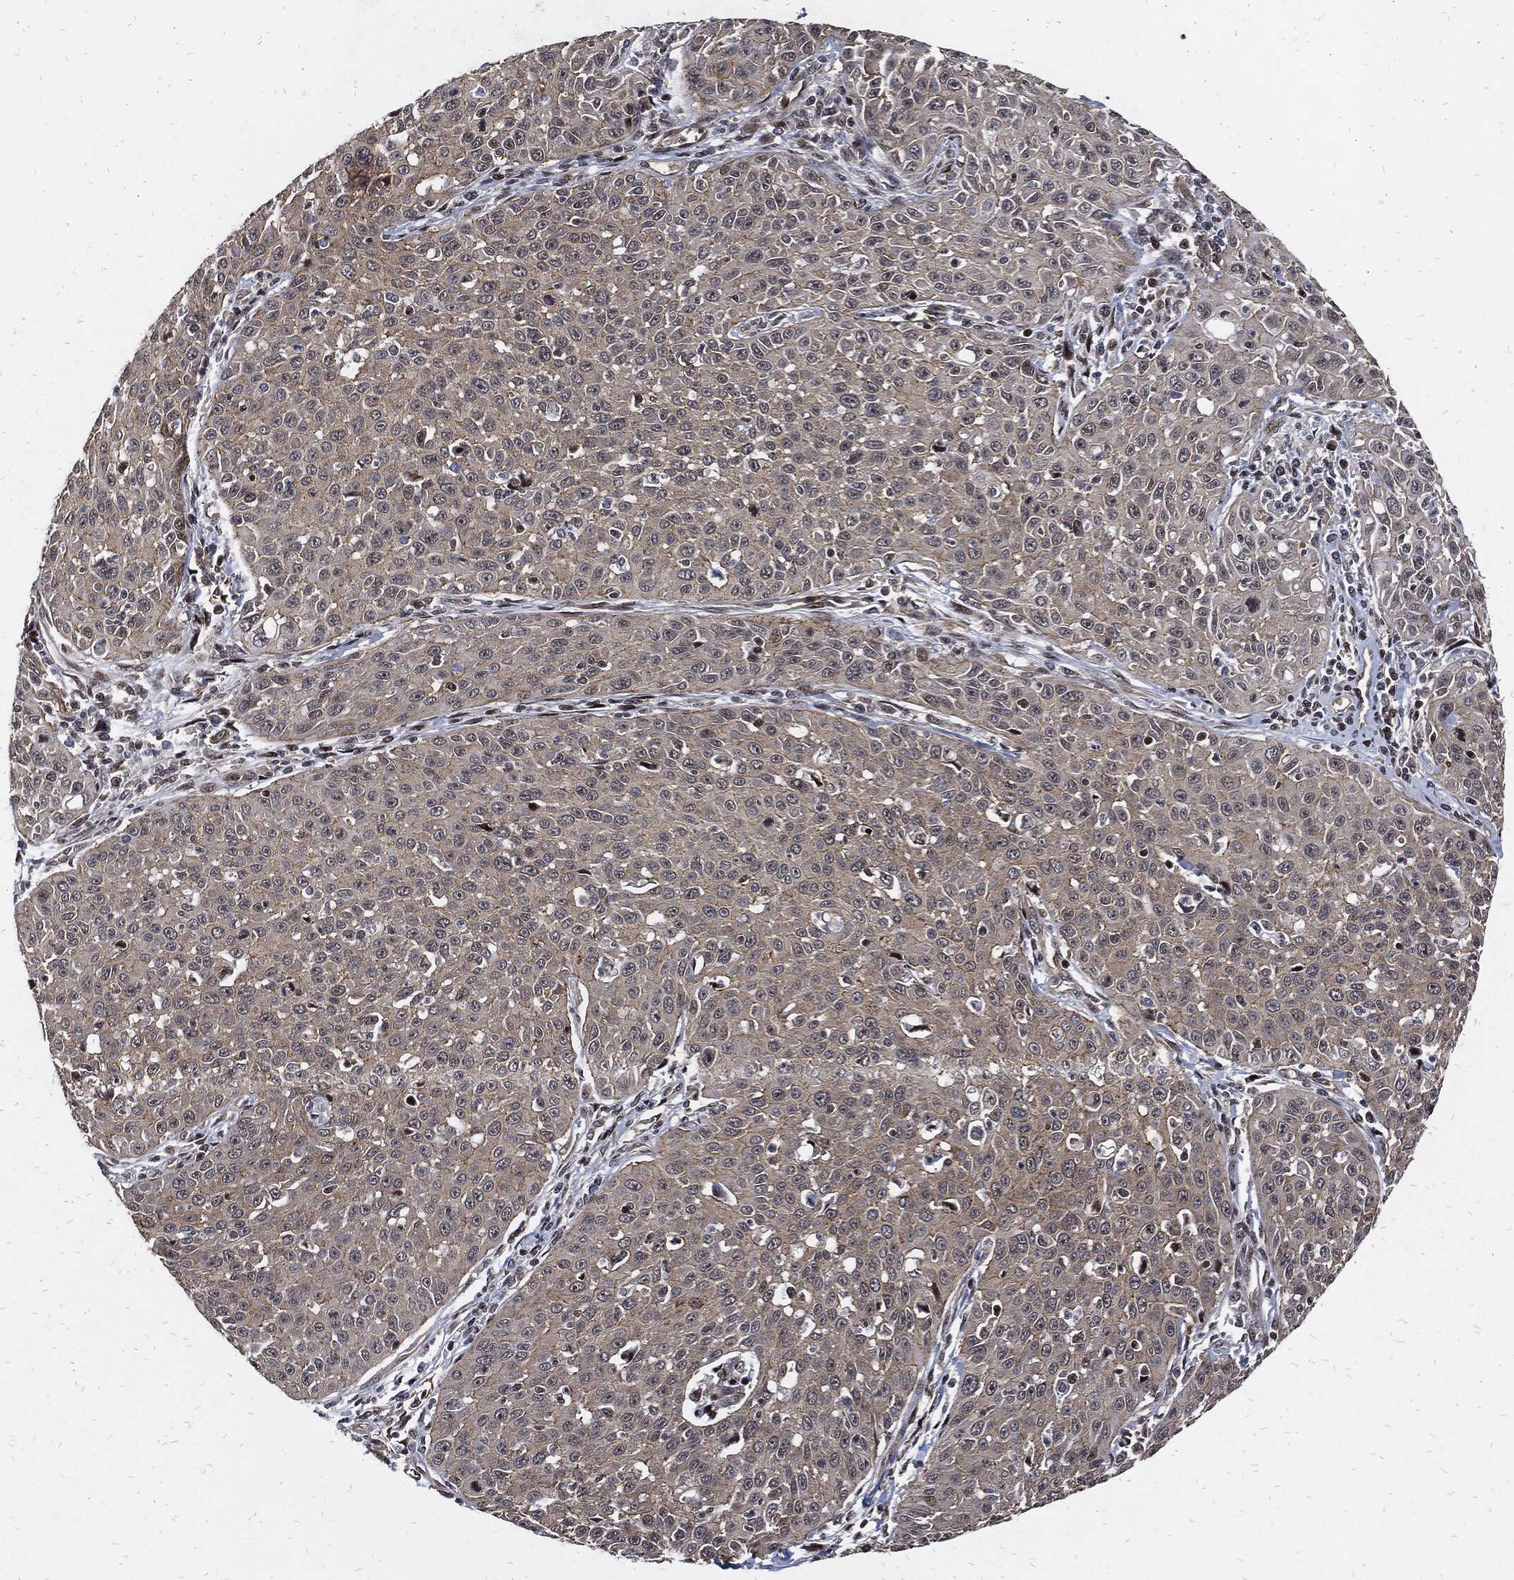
{"staining": {"intensity": "negative", "quantity": "none", "location": "none"}, "tissue": "cervical cancer", "cell_type": "Tumor cells", "image_type": "cancer", "snomed": [{"axis": "morphology", "description": "Squamous cell carcinoma, NOS"}, {"axis": "topography", "description": "Cervix"}], "caption": "IHC micrograph of neoplastic tissue: human squamous cell carcinoma (cervical) stained with DAB (3,3'-diaminobenzidine) exhibits no significant protein positivity in tumor cells. (DAB (3,3'-diaminobenzidine) IHC, high magnification).", "gene": "ZNF775", "patient": {"sex": "female", "age": 26}}